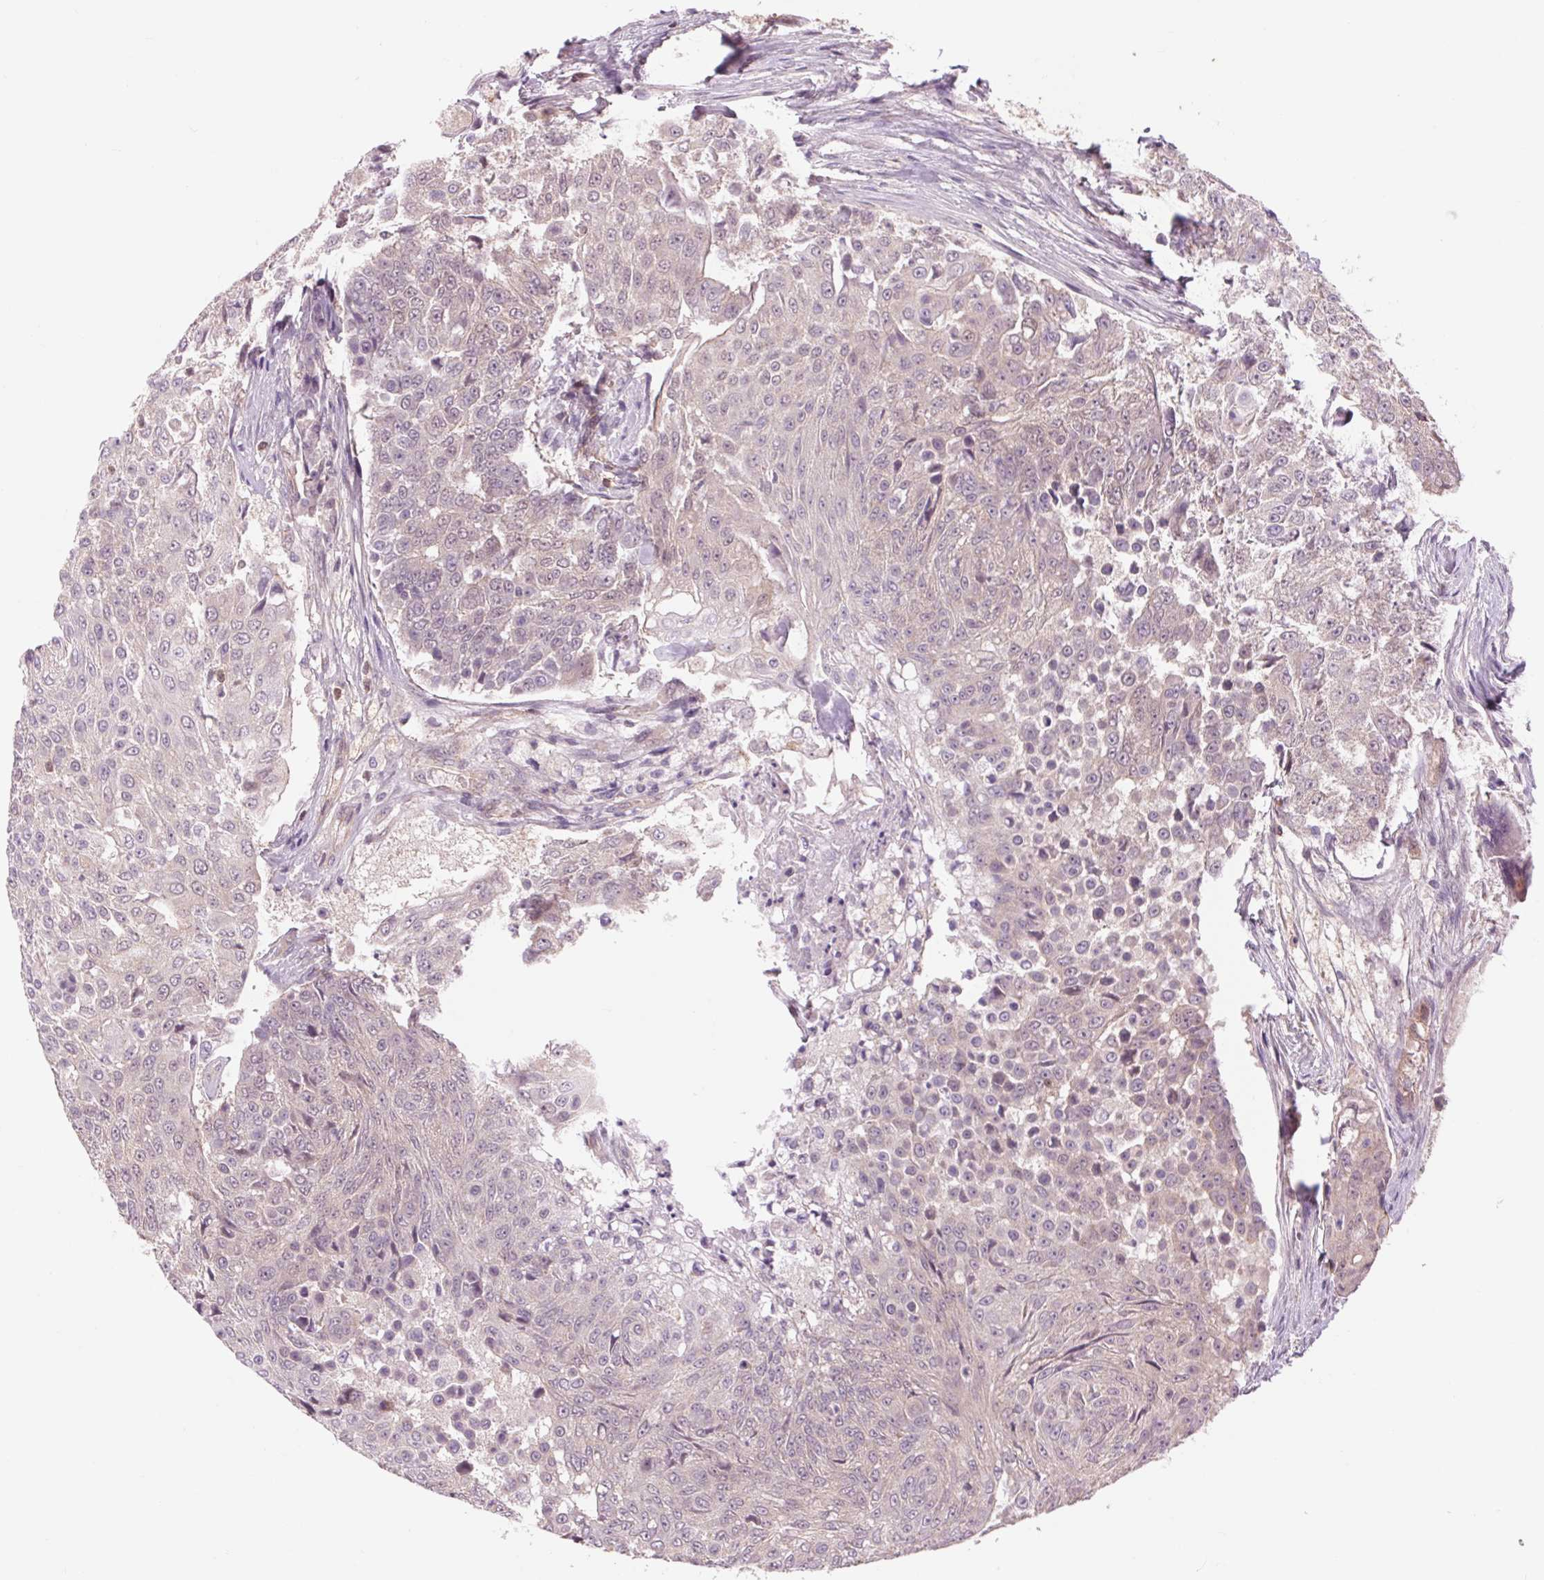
{"staining": {"intensity": "negative", "quantity": "none", "location": "none"}, "tissue": "urothelial cancer", "cell_type": "Tumor cells", "image_type": "cancer", "snomed": [{"axis": "morphology", "description": "Urothelial carcinoma, High grade"}, {"axis": "topography", "description": "Urinary bladder"}], "caption": "Tumor cells are negative for brown protein staining in urothelial carcinoma (high-grade).", "gene": "SH3RF2", "patient": {"sex": "female", "age": 63}}